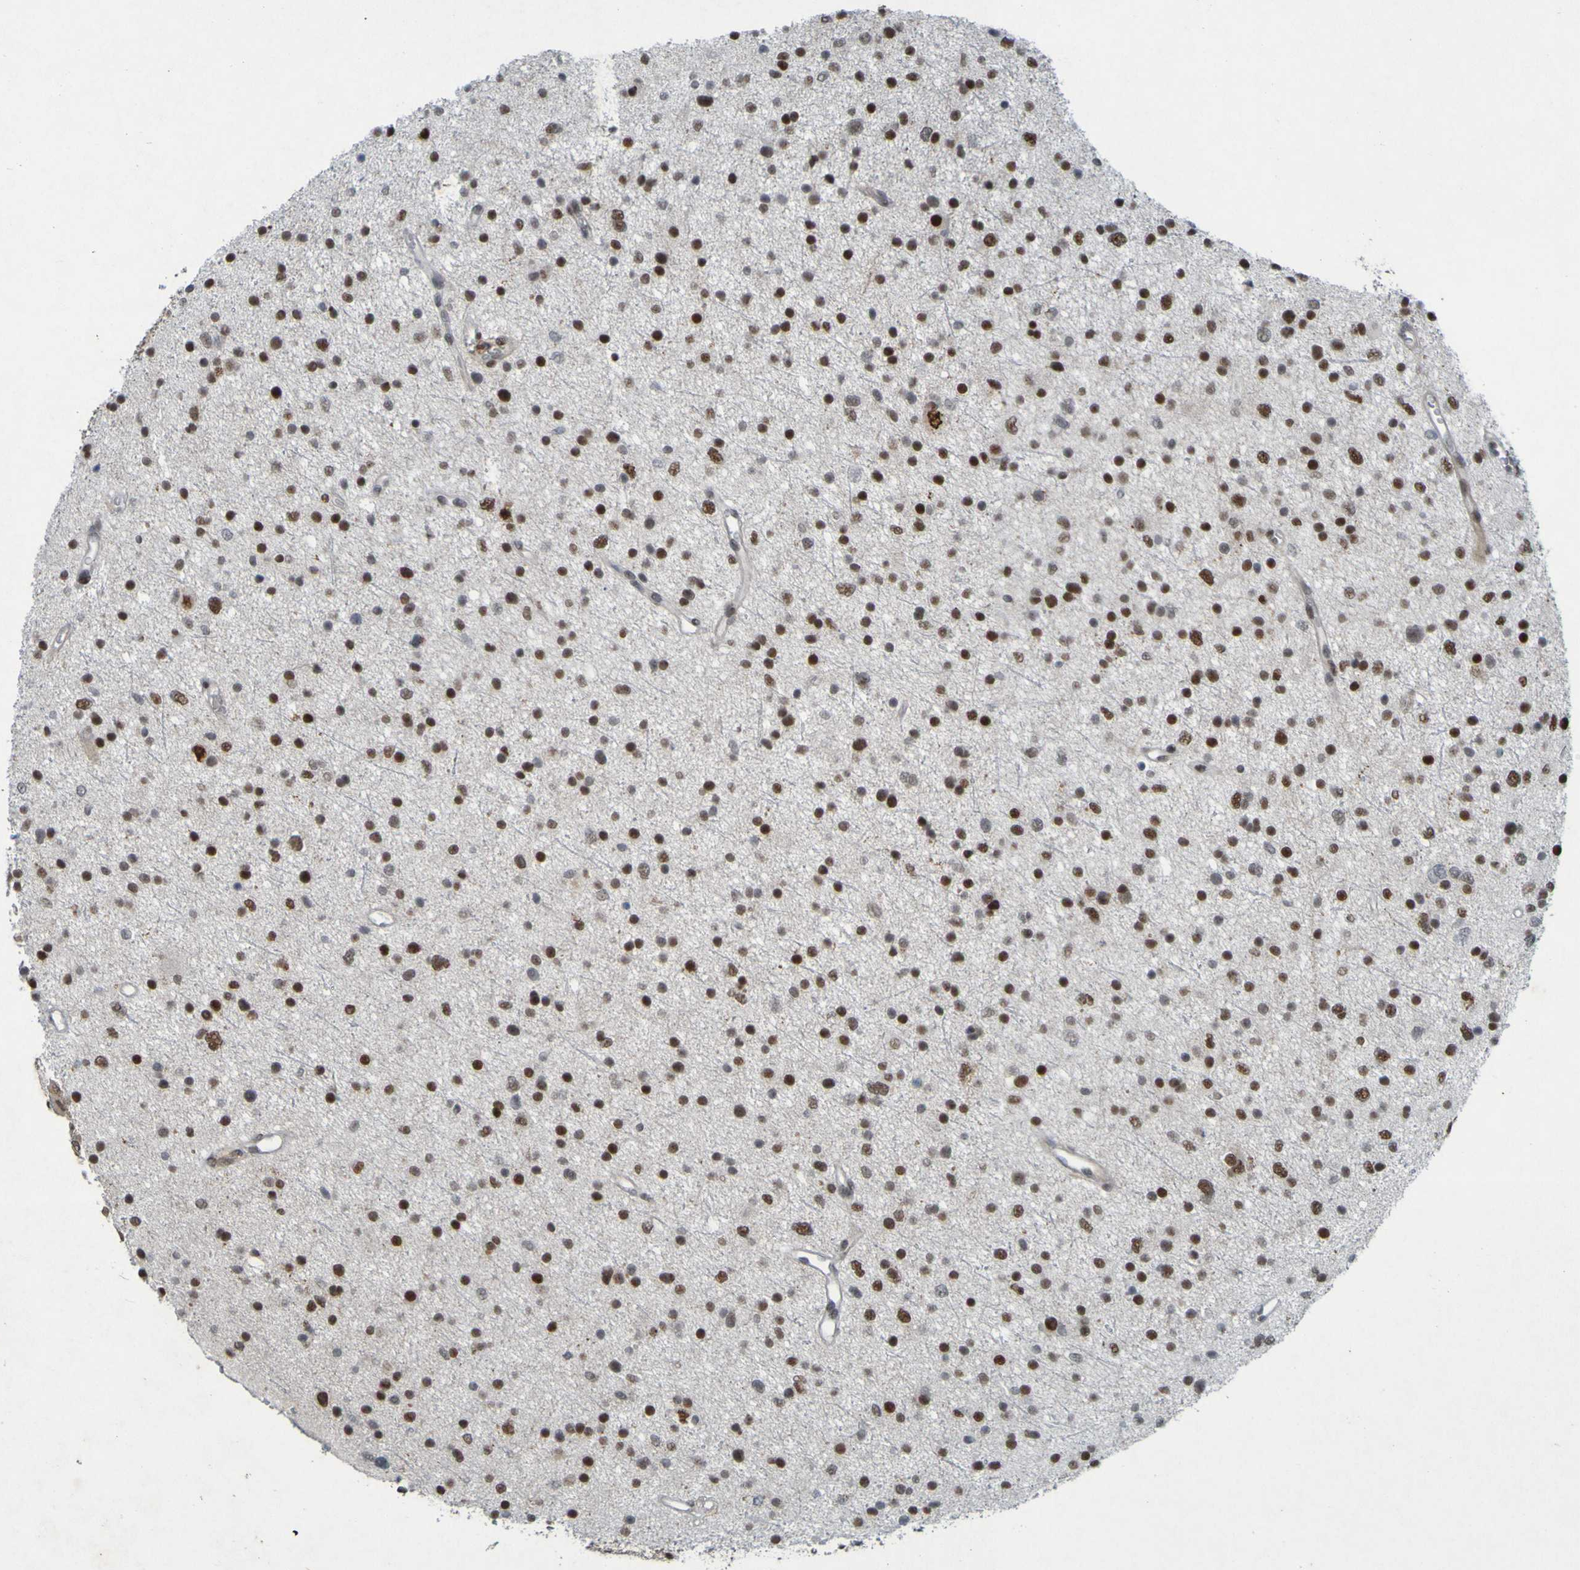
{"staining": {"intensity": "strong", "quantity": ">75%", "location": "nuclear"}, "tissue": "glioma", "cell_type": "Tumor cells", "image_type": "cancer", "snomed": [{"axis": "morphology", "description": "Glioma, malignant, Low grade"}, {"axis": "topography", "description": "Brain"}], "caption": "High-power microscopy captured an immunohistochemistry image of glioma, revealing strong nuclear staining in approximately >75% of tumor cells.", "gene": "MCPH1", "patient": {"sex": "female", "age": 37}}